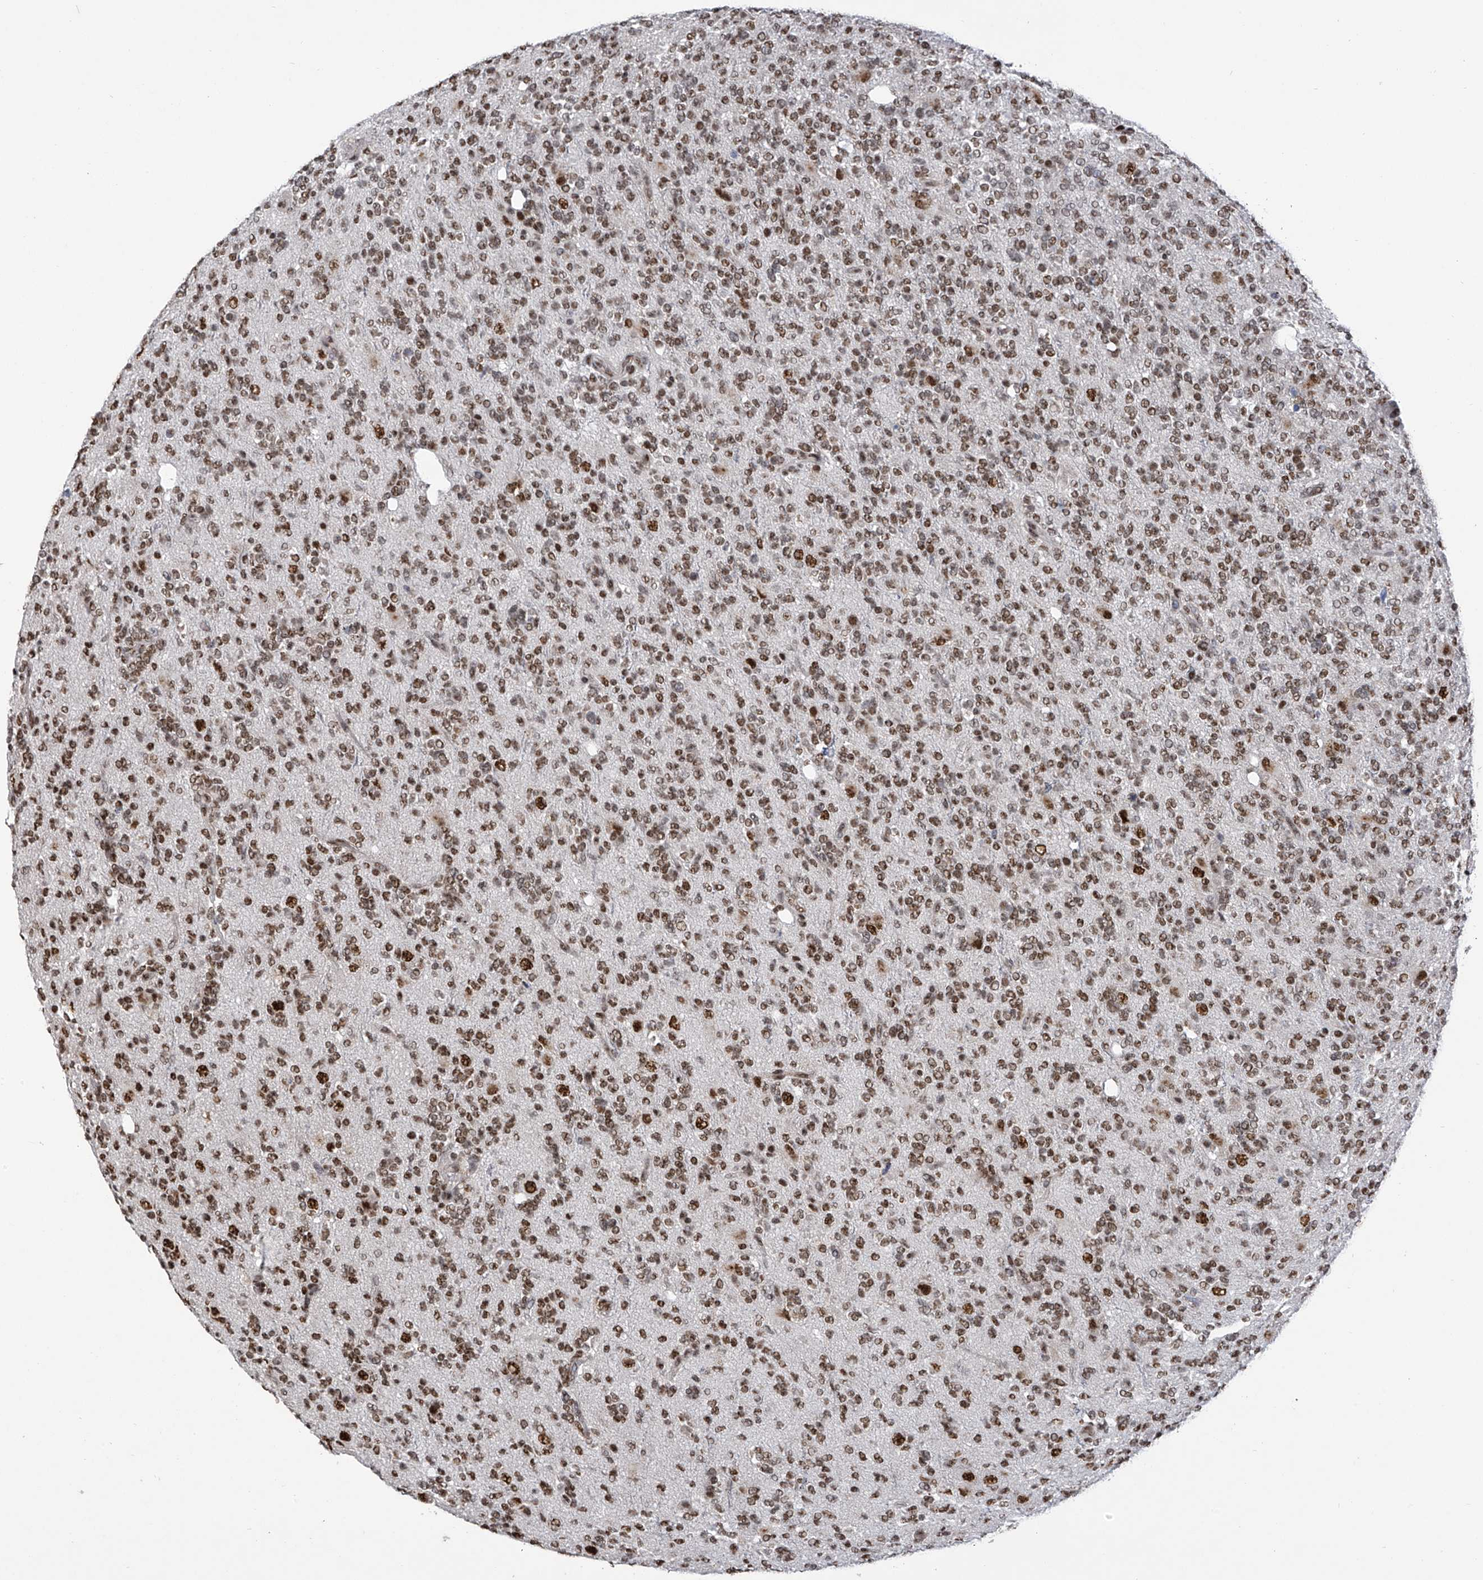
{"staining": {"intensity": "moderate", "quantity": ">75%", "location": "nuclear"}, "tissue": "glioma", "cell_type": "Tumor cells", "image_type": "cancer", "snomed": [{"axis": "morphology", "description": "Glioma, malignant, High grade"}, {"axis": "topography", "description": "Brain"}], "caption": "Glioma stained with a protein marker displays moderate staining in tumor cells.", "gene": "APLF", "patient": {"sex": "female", "age": 62}}